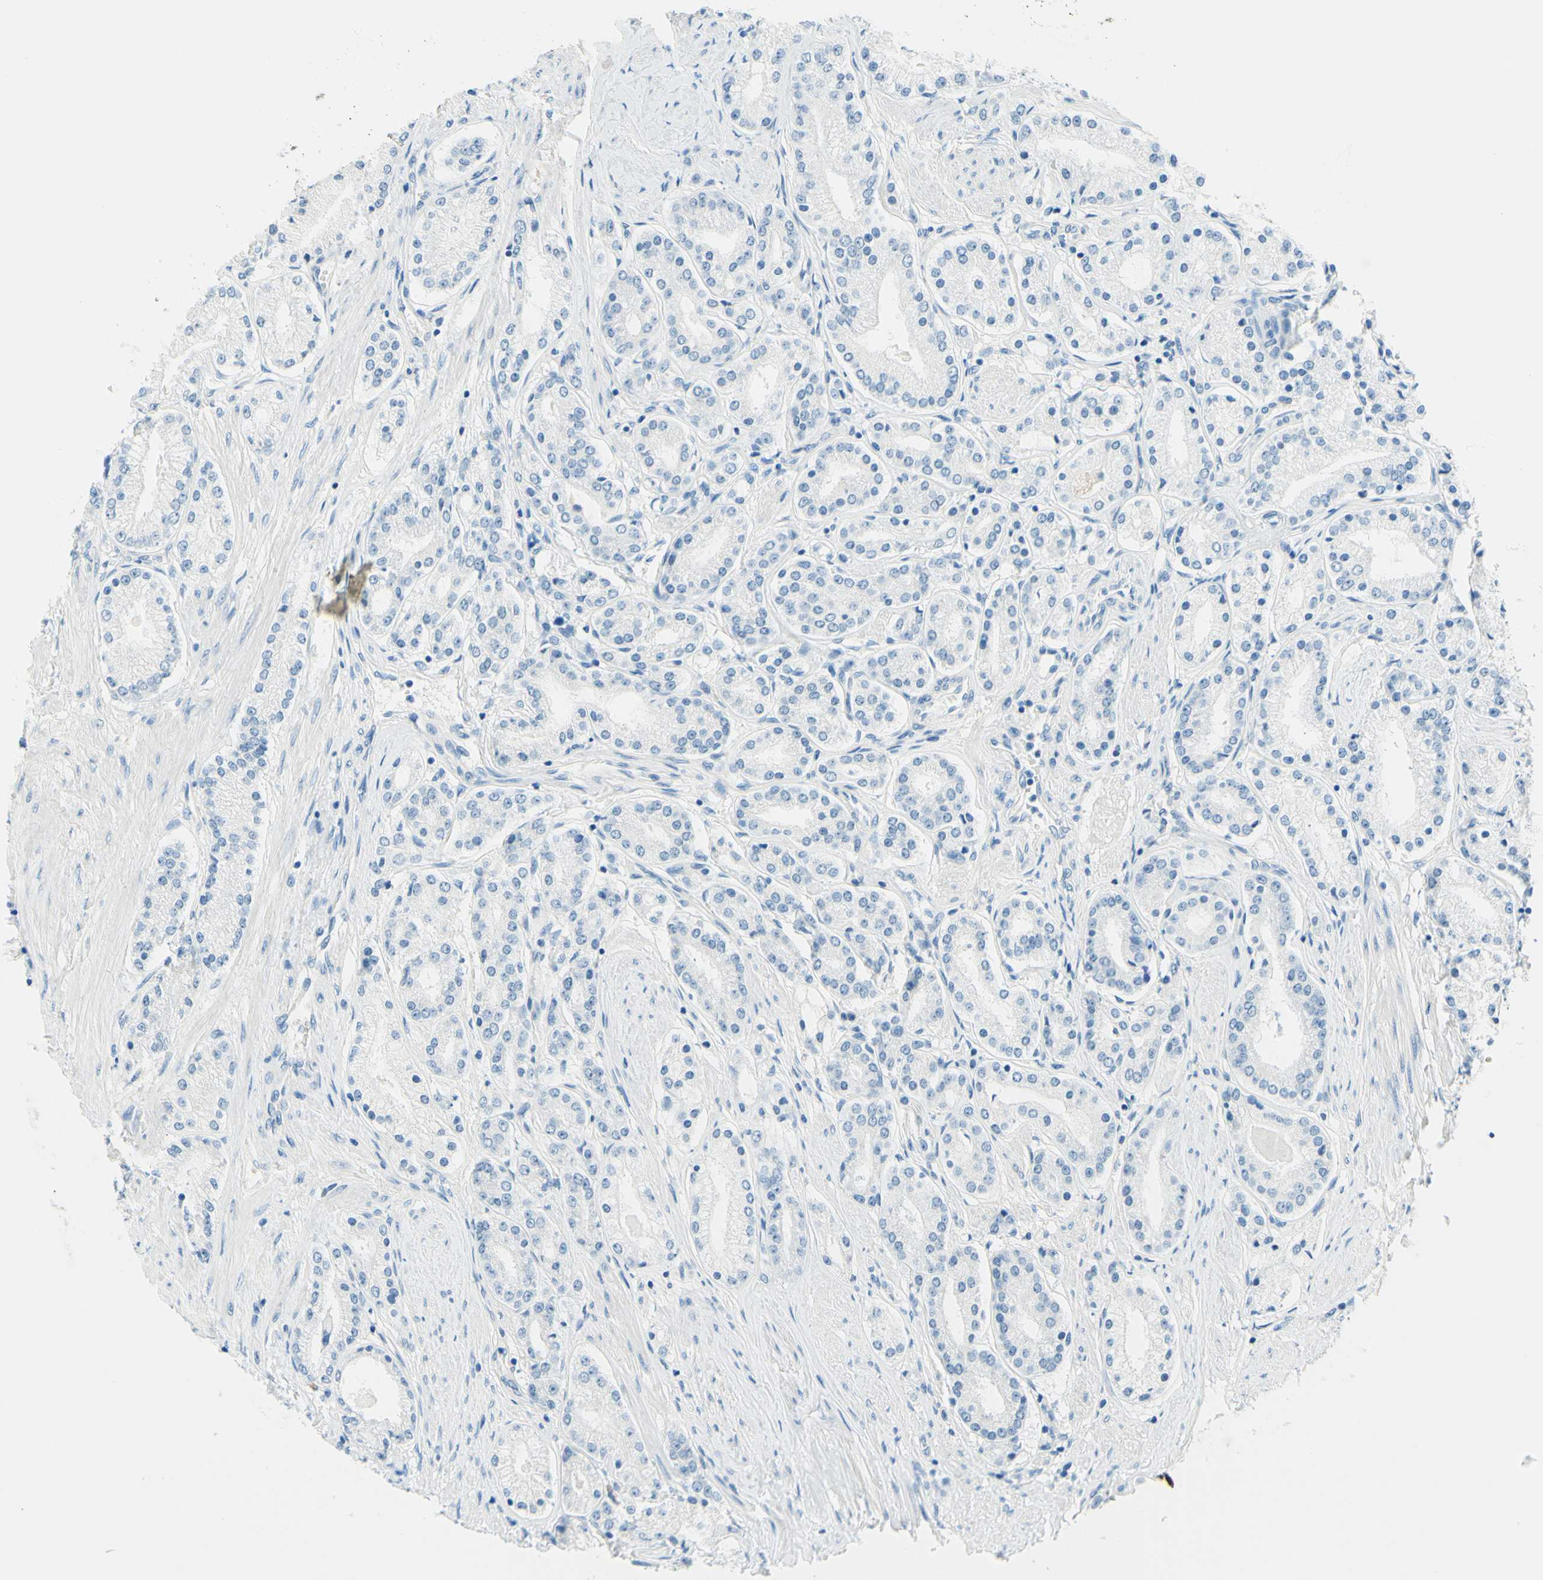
{"staining": {"intensity": "negative", "quantity": "none", "location": "none"}, "tissue": "prostate cancer", "cell_type": "Tumor cells", "image_type": "cancer", "snomed": [{"axis": "morphology", "description": "Adenocarcinoma, Low grade"}, {"axis": "topography", "description": "Prostate"}], "caption": "Immunohistochemical staining of human prostate adenocarcinoma (low-grade) demonstrates no significant expression in tumor cells.", "gene": "PASD1", "patient": {"sex": "male", "age": 63}}